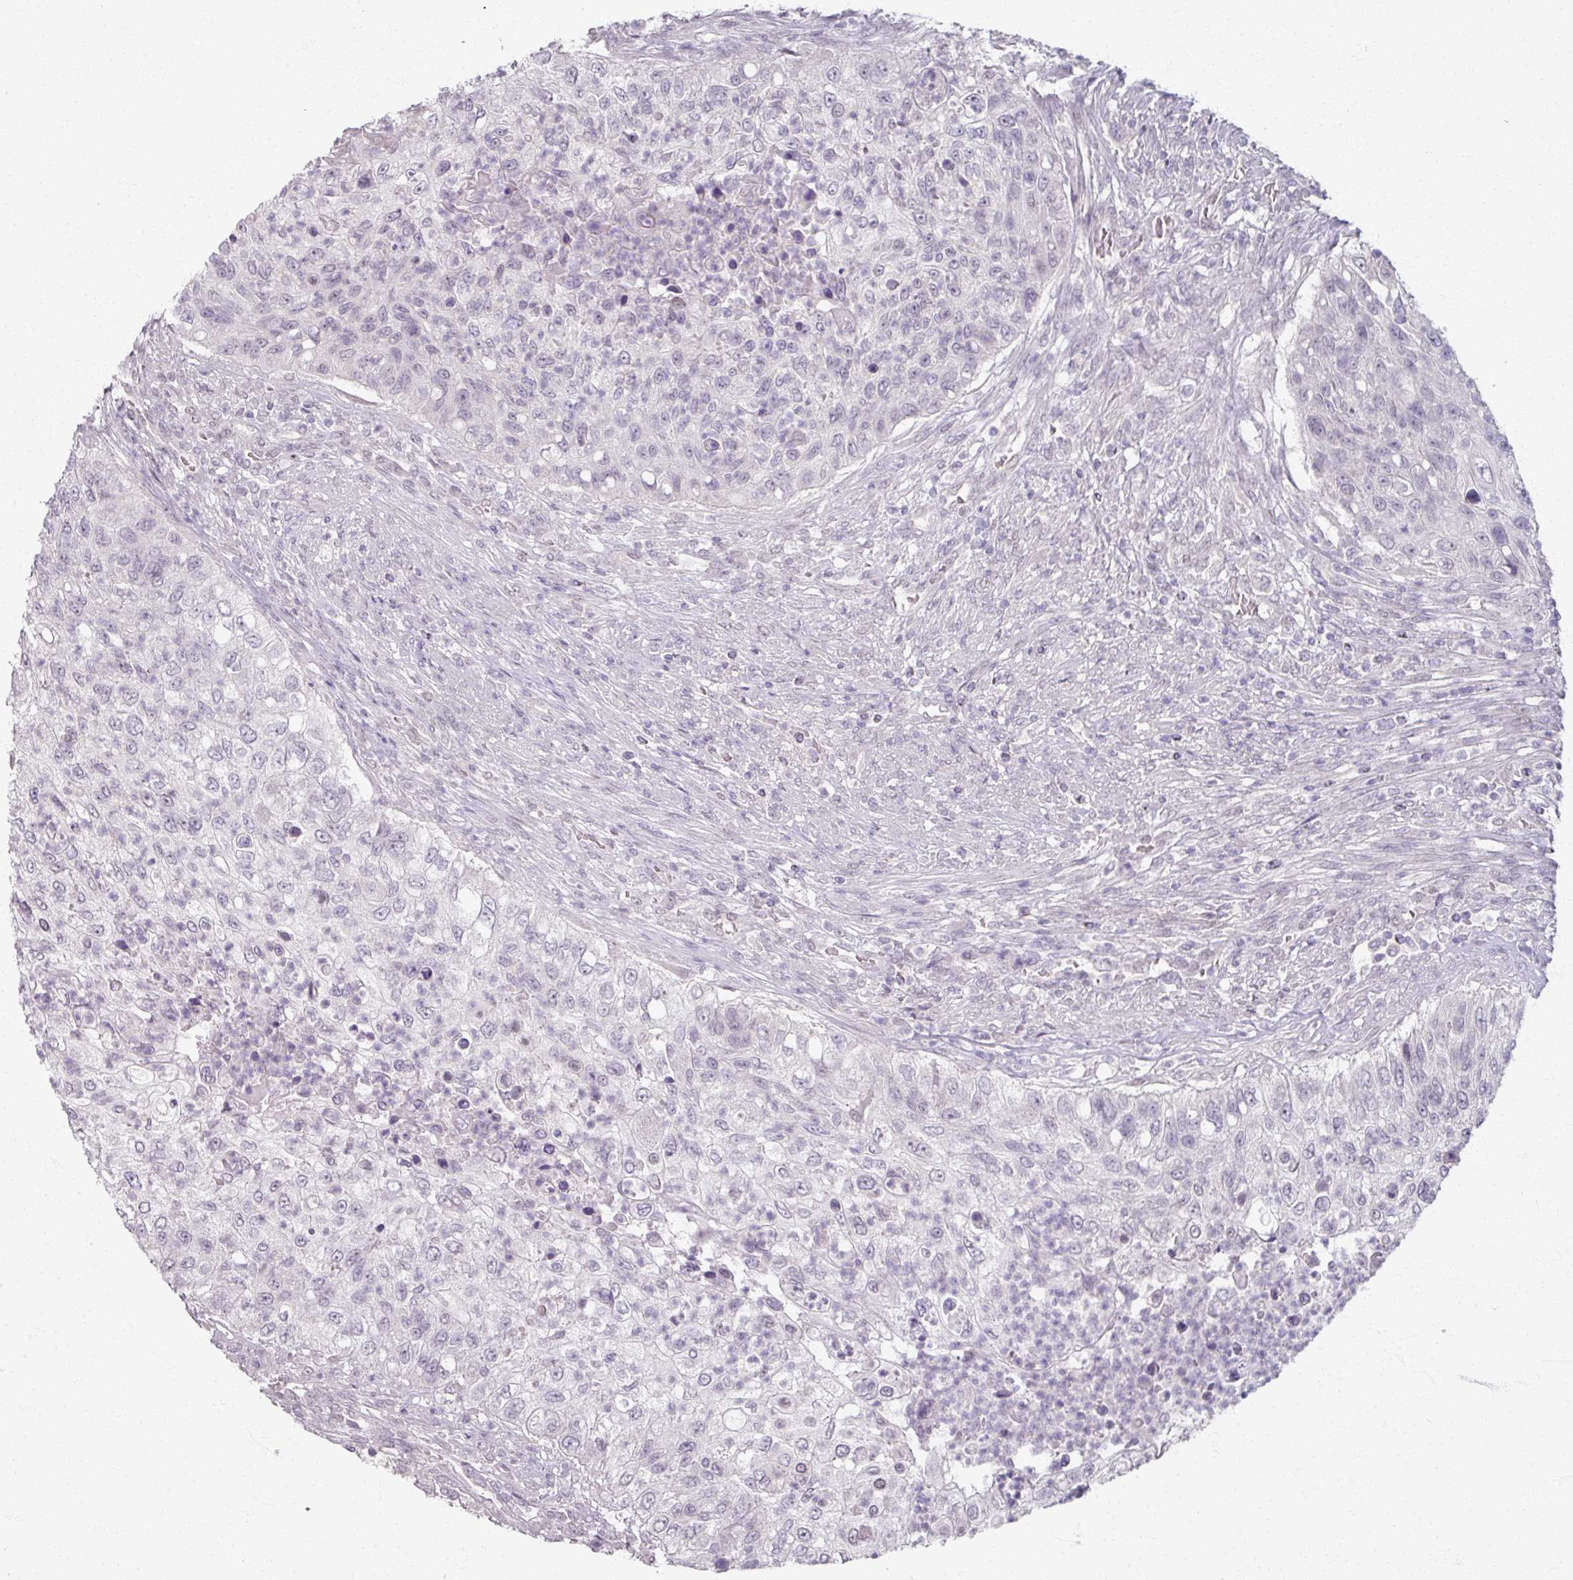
{"staining": {"intensity": "negative", "quantity": "none", "location": "none"}, "tissue": "urothelial cancer", "cell_type": "Tumor cells", "image_type": "cancer", "snomed": [{"axis": "morphology", "description": "Urothelial carcinoma, High grade"}, {"axis": "topography", "description": "Urinary bladder"}], "caption": "A high-resolution image shows immunohistochemistry staining of urothelial cancer, which displays no significant positivity in tumor cells. (DAB (3,3'-diaminobenzidine) IHC visualized using brightfield microscopy, high magnification).", "gene": "SOX11", "patient": {"sex": "female", "age": 60}}